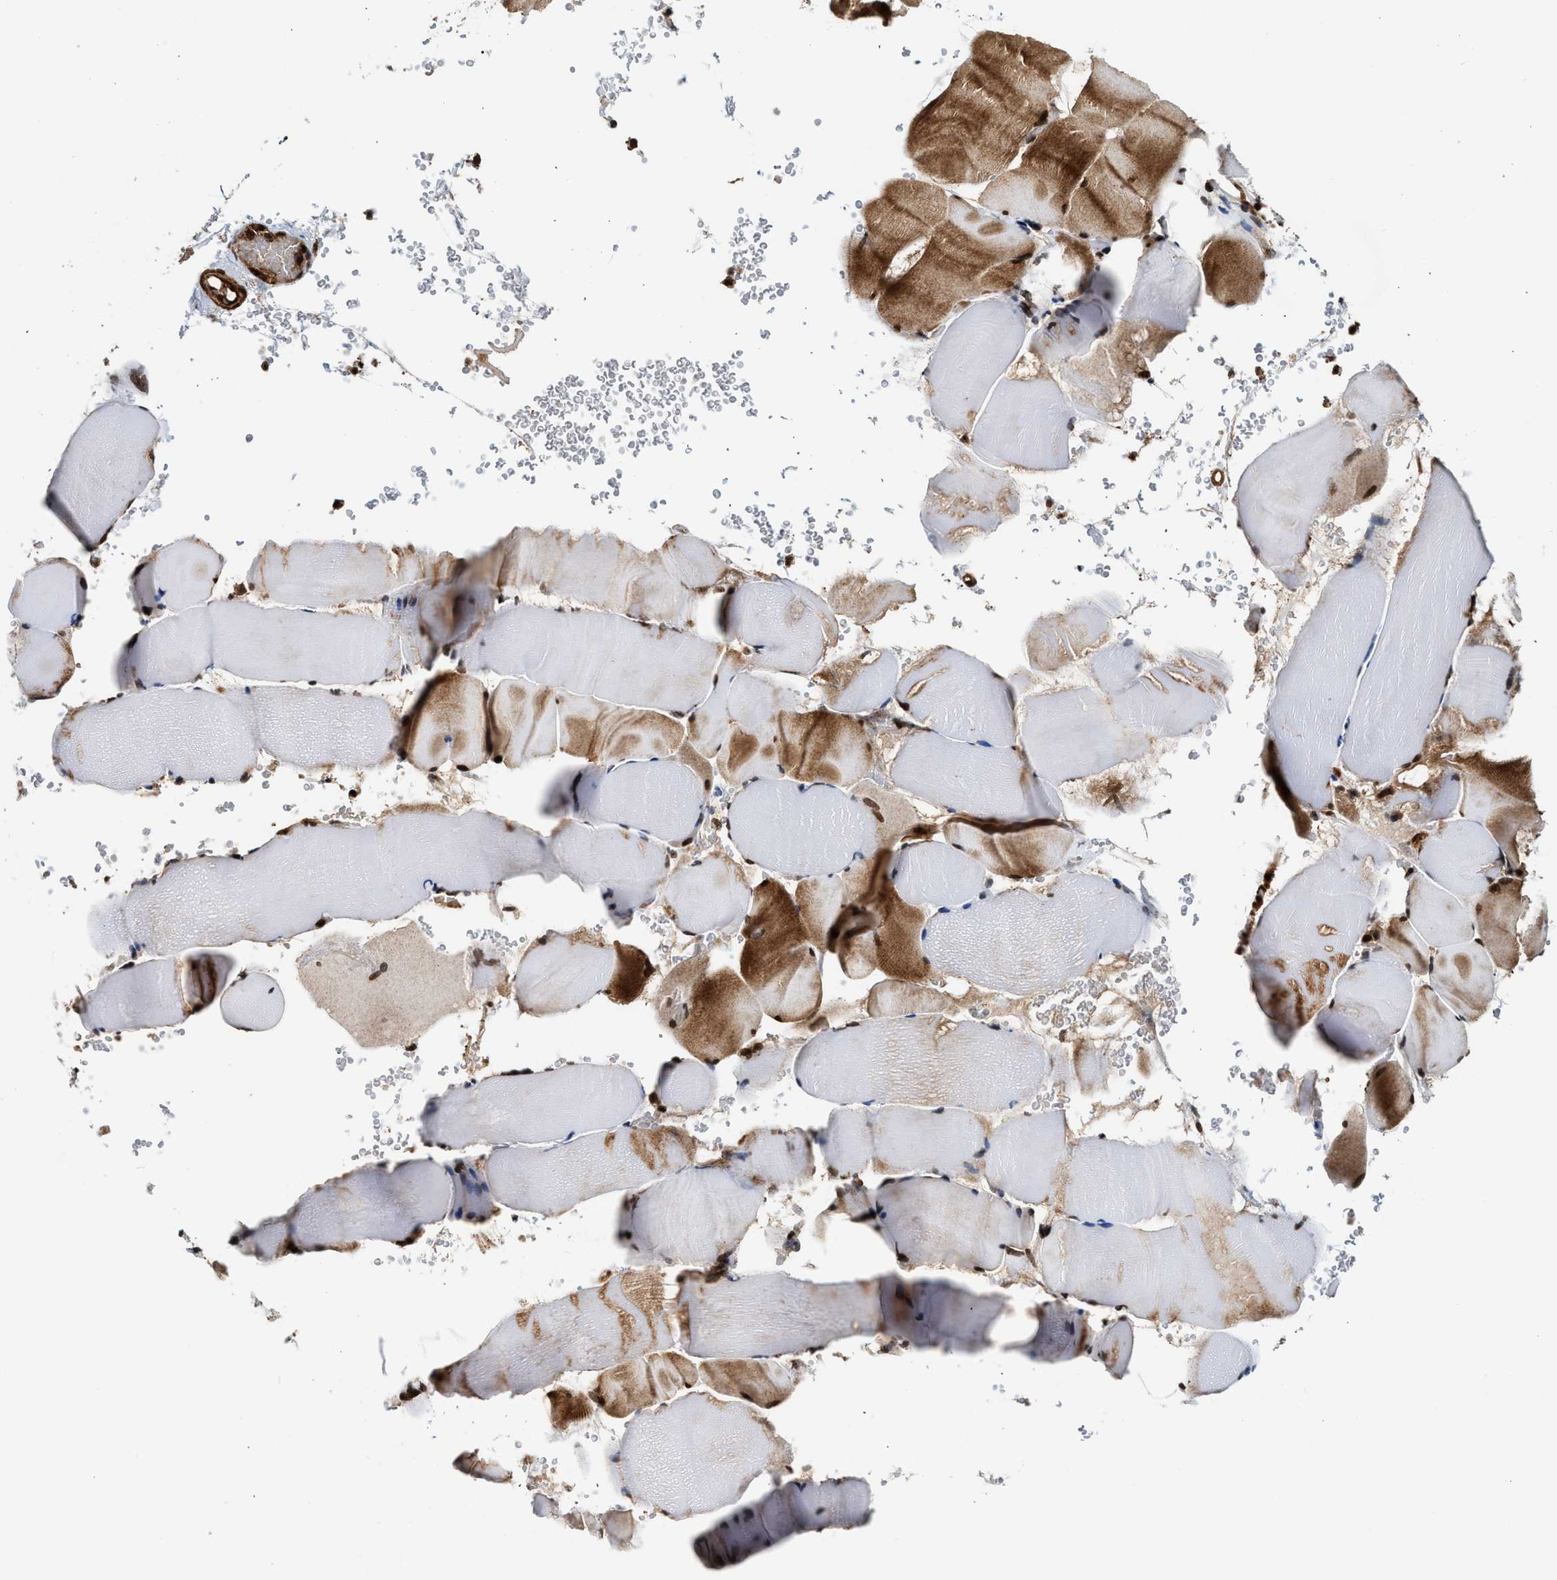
{"staining": {"intensity": "strong", "quantity": "25%-75%", "location": "cytoplasmic/membranous,nuclear"}, "tissue": "skeletal muscle", "cell_type": "Myocytes", "image_type": "normal", "snomed": [{"axis": "morphology", "description": "Normal tissue, NOS"}, {"axis": "topography", "description": "Skeletal muscle"}], "caption": "Myocytes exhibit high levels of strong cytoplasmic/membranous,nuclear staining in approximately 25%-75% of cells in unremarkable human skeletal muscle. The staining was performed using DAB (3,3'-diaminobenzidine) to visualize the protein expression in brown, while the nuclei were stained in blue with hematoxylin (Magnification: 20x).", "gene": "MDM2", "patient": {"sex": "male", "age": 62}}